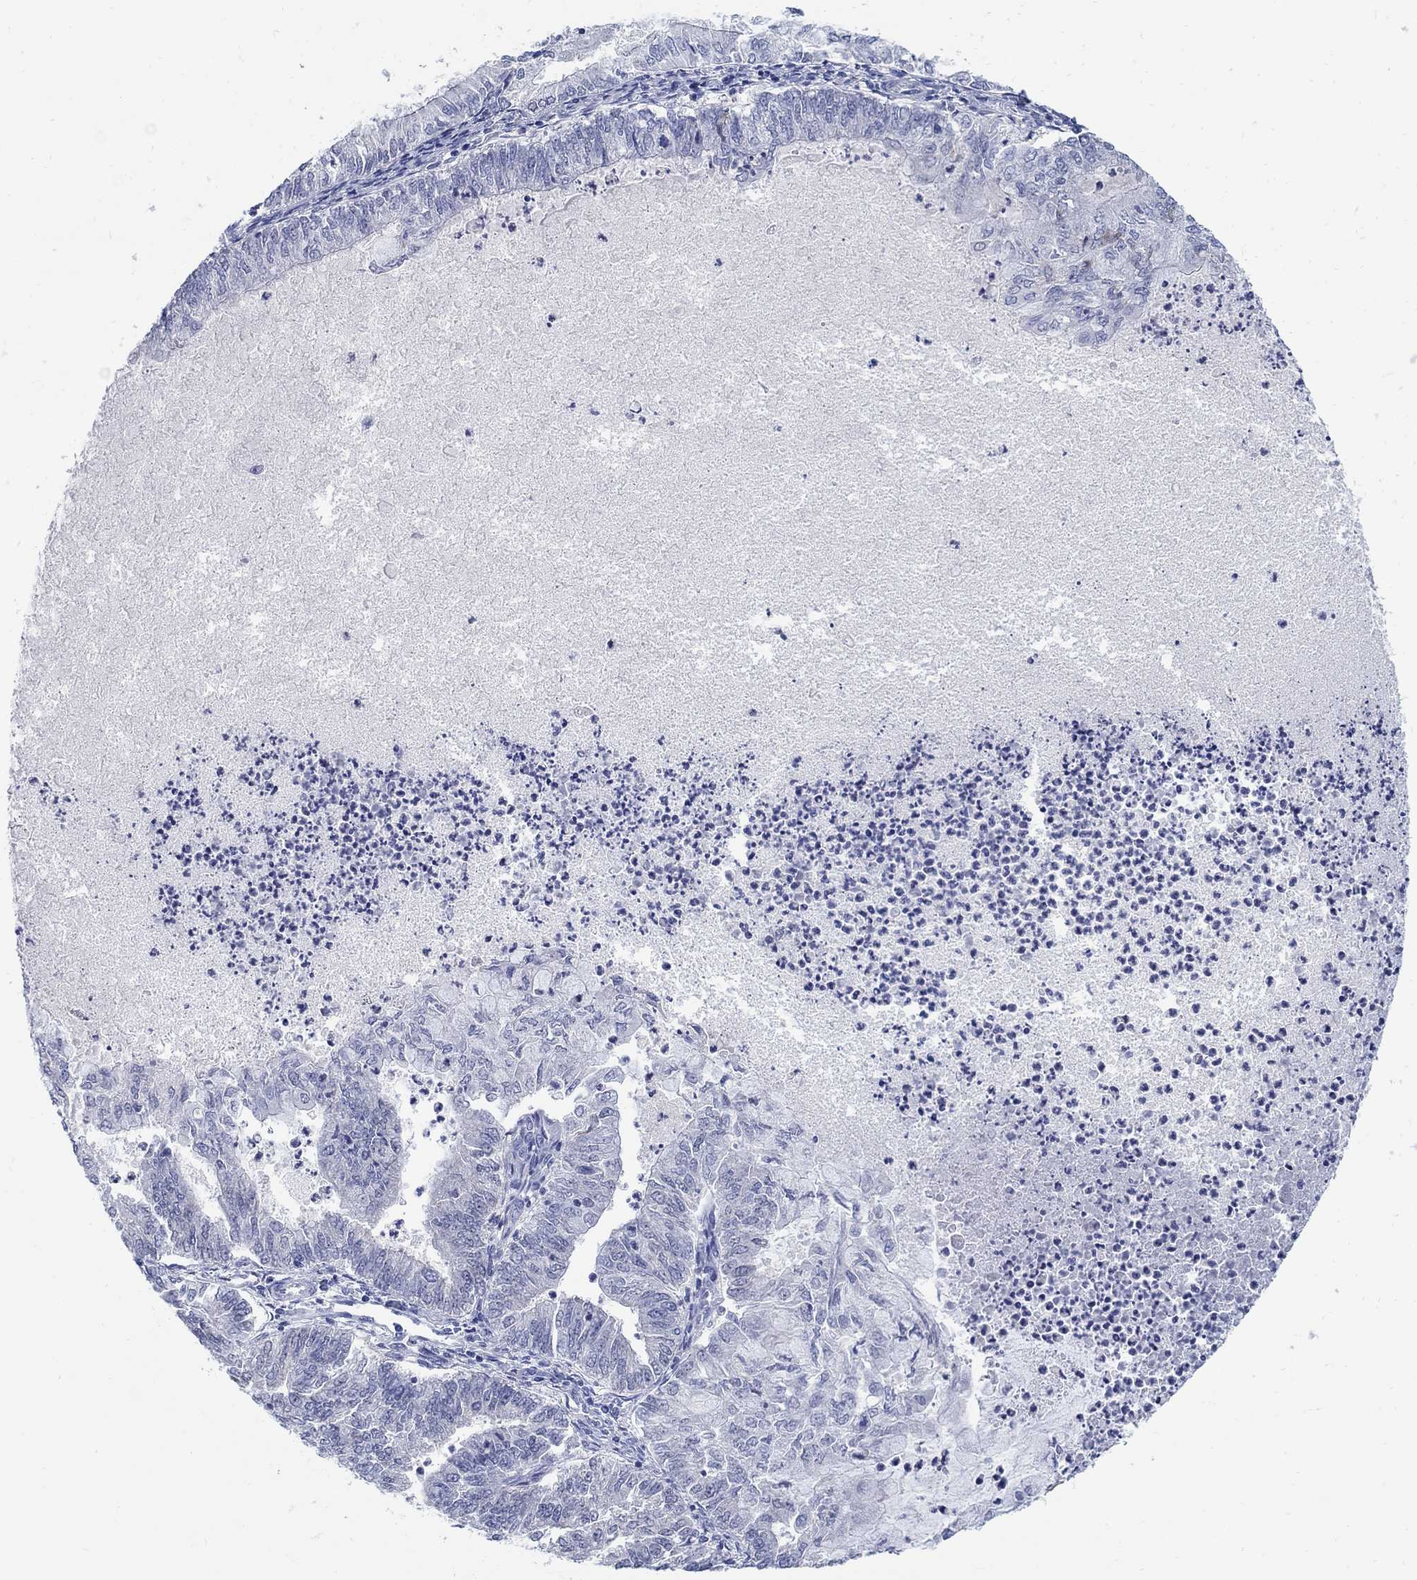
{"staining": {"intensity": "negative", "quantity": "none", "location": "none"}, "tissue": "endometrial cancer", "cell_type": "Tumor cells", "image_type": "cancer", "snomed": [{"axis": "morphology", "description": "Adenocarcinoma, NOS"}, {"axis": "topography", "description": "Endometrium"}], "caption": "IHC micrograph of neoplastic tissue: adenocarcinoma (endometrial) stained with DAB (3,3'-diaminobenzidine) exhibits no significant protein positivity in tumor cells.", "gene": "REEP2", "patient": {"sex": "female", "age": 59}}